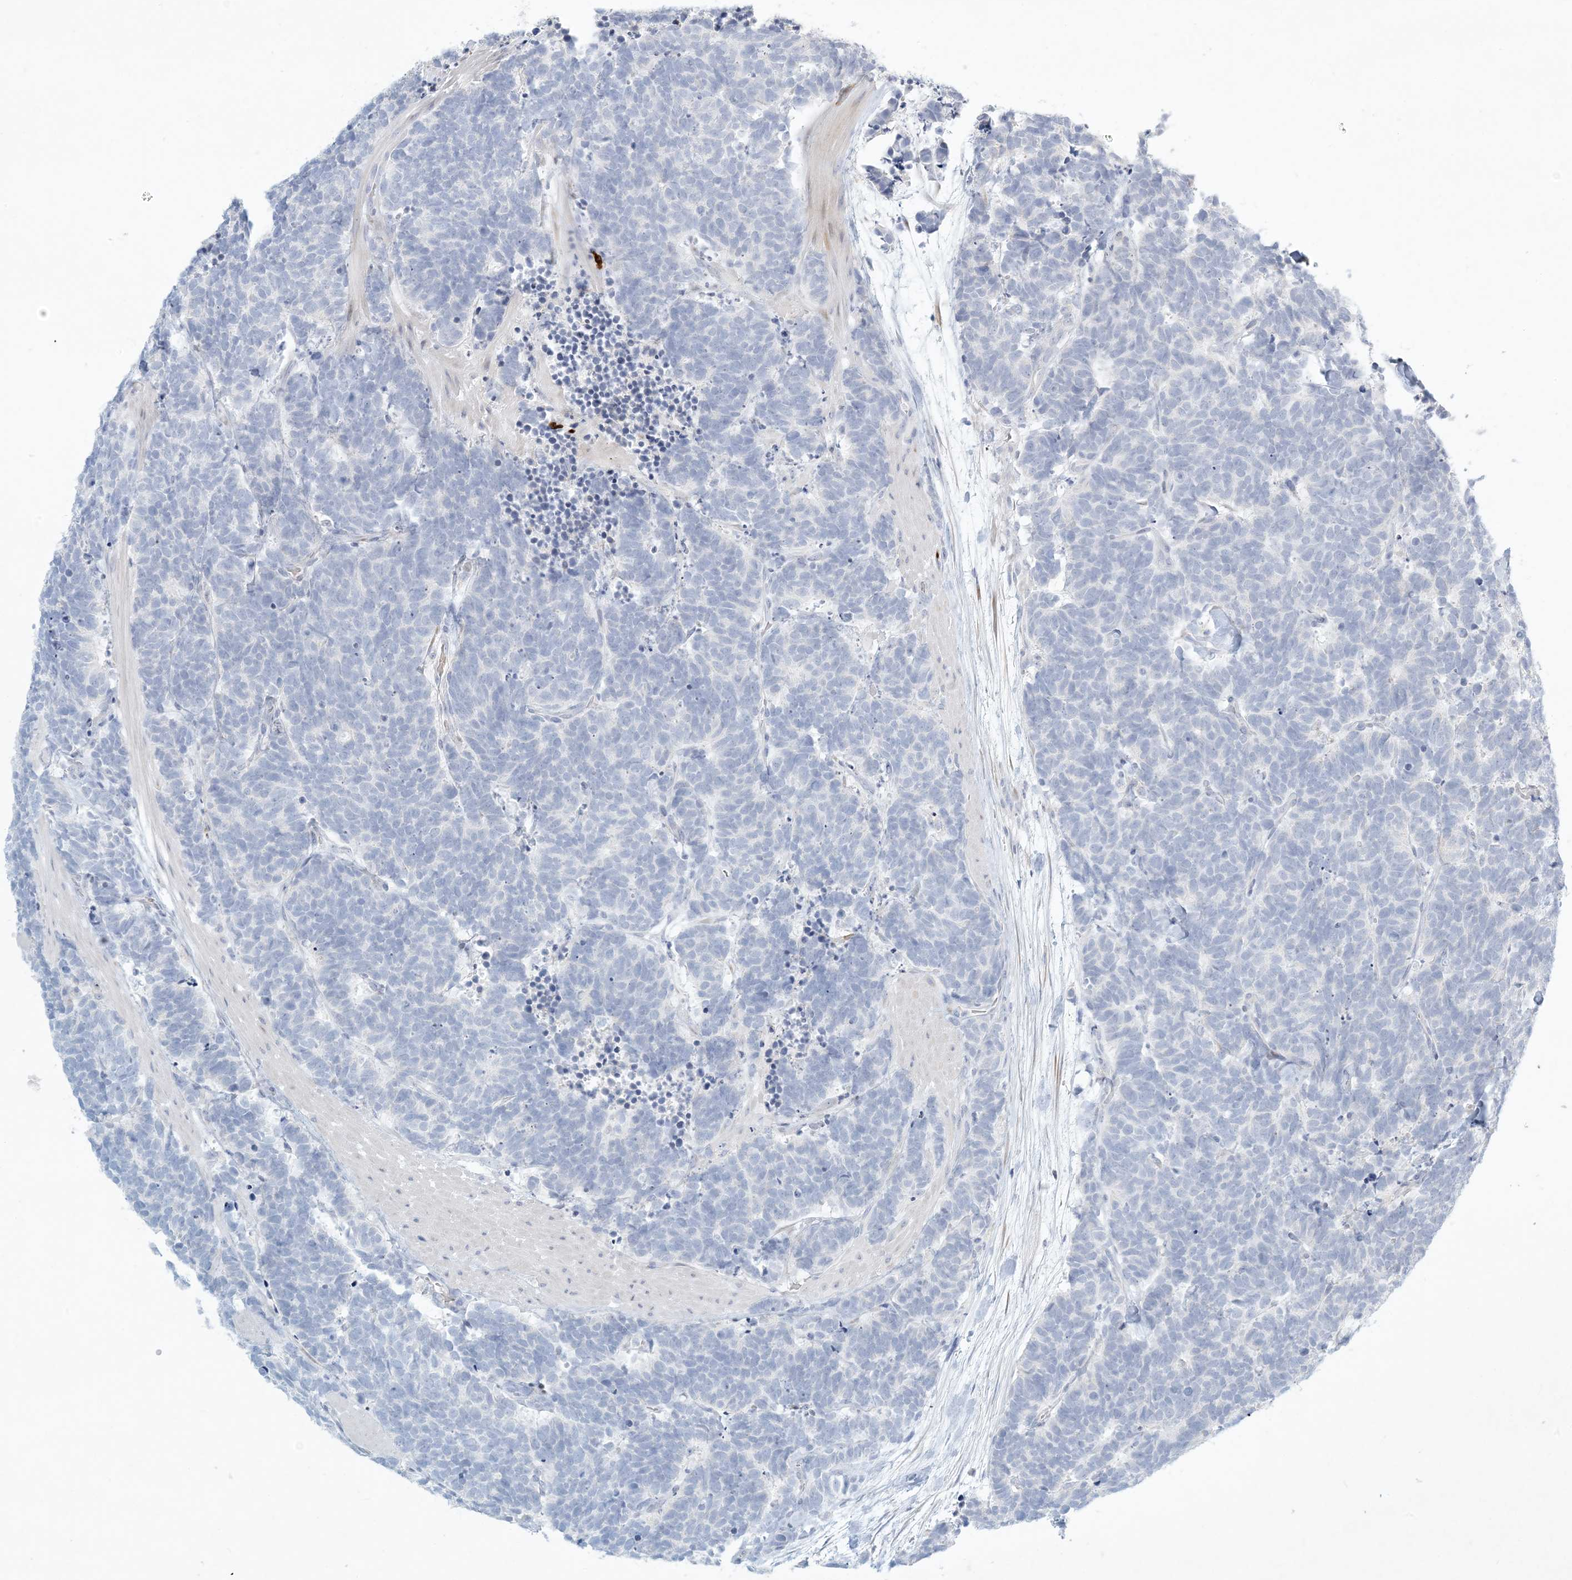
{"staining": {"intensity": "negative", "quantity": "none", "location": "none"}, "tissue": "carcinoid", "cell_type": "Tumor cells", "image_type": "cancer", "snomed": [{"axis": "morphology", "description": "Carcinoma, NOS"}, {"axis": "morphology", "description": "Carcinoid, malignant, NOS"}, {"axis": "topography", "description": "Urinary bladder"}], "caption": "Tumor cells are negative for protein expression in human malignant carcinoid. (DAB (3,3'-diaminobenzidine) immunohistochemistry visualized using brightfield microscopy, high magnification).", "gene": "ZNF385D", "patient": {"sex": "male", "age": 57}}